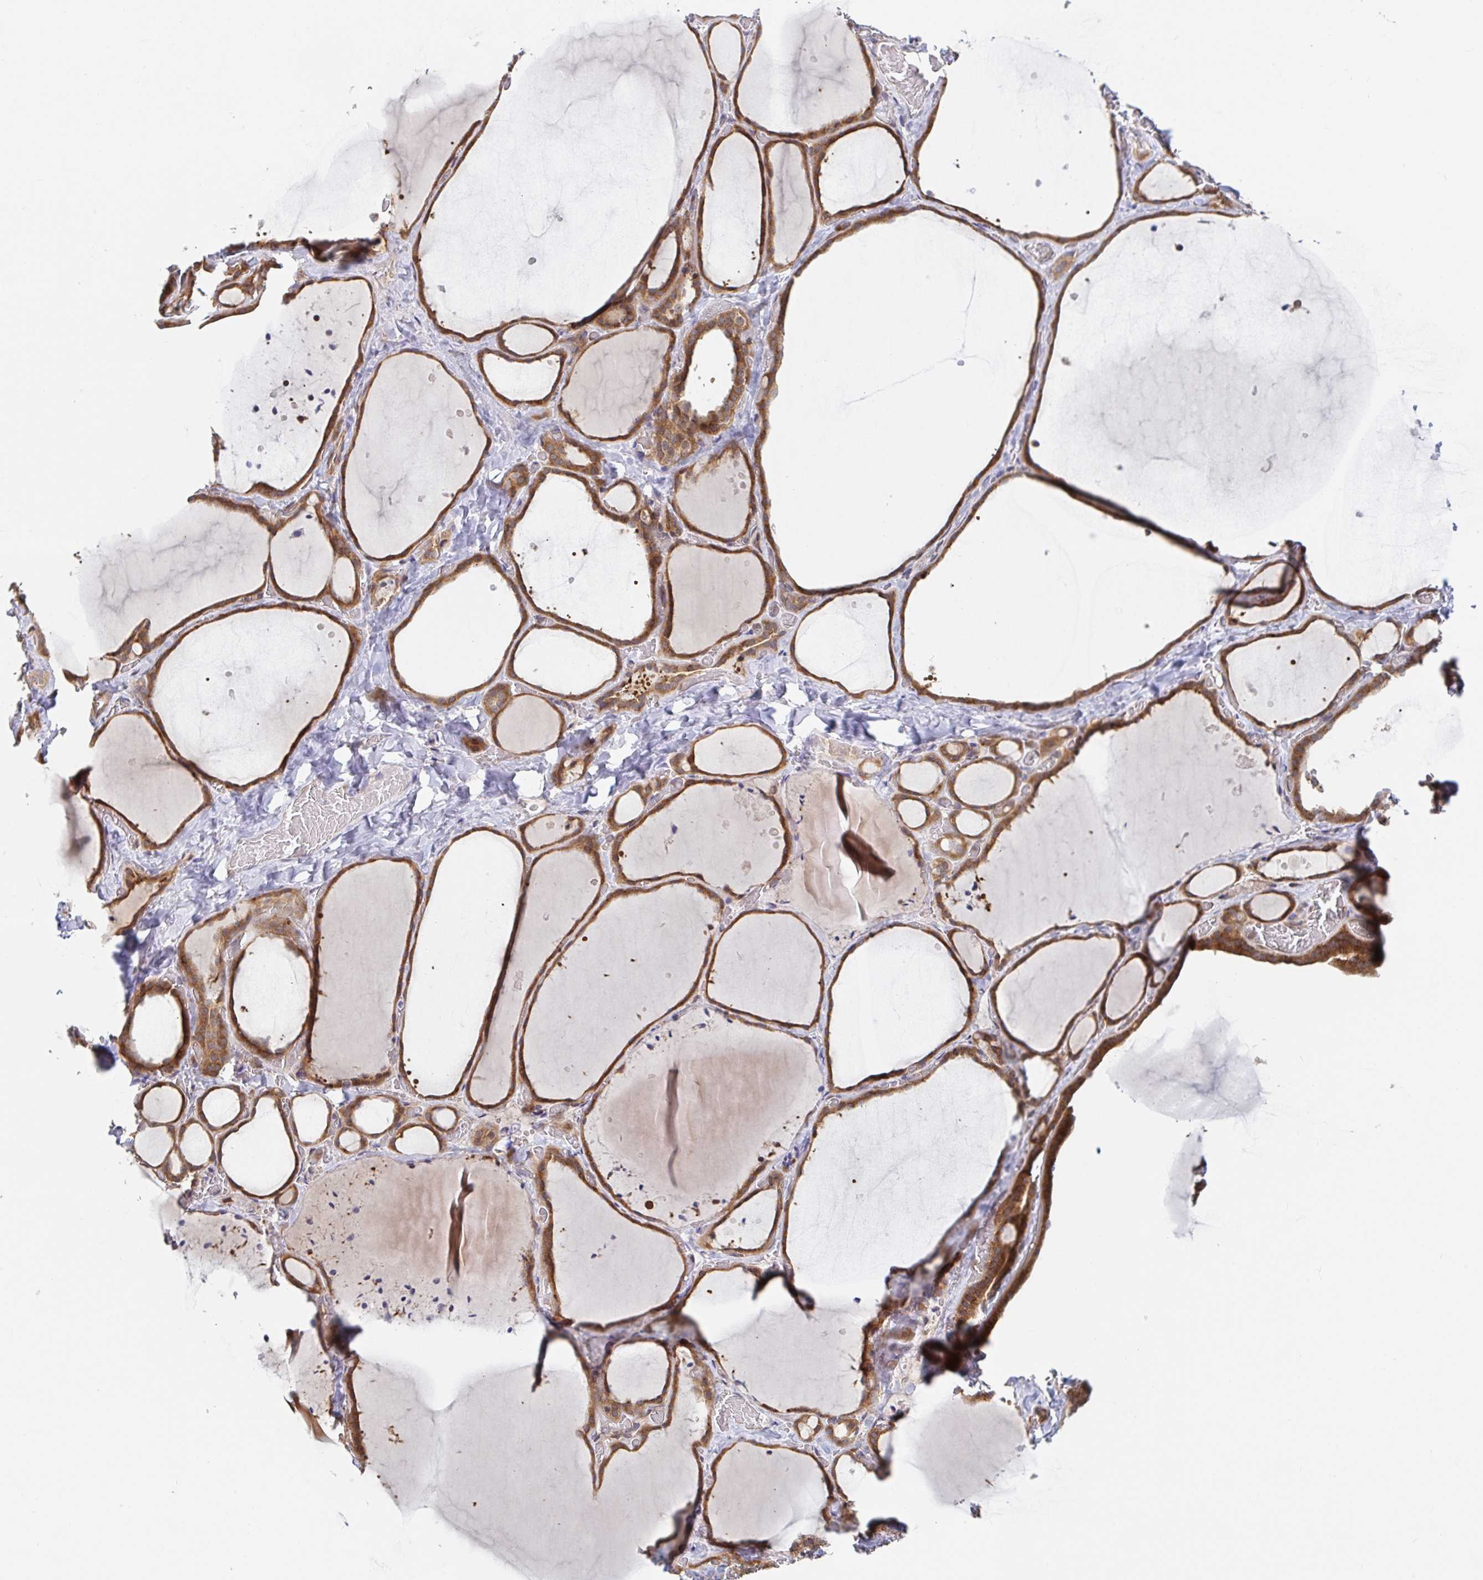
{"staining": {"intensity": "moderate", "quantity": ">75%", "location": "cytoplasmic/membranous"}, "tissue": "thyroid gland", "cell_type": "Glandular cells", "image_type": "normal", "snomed": [{"axis": "morphology", "description": "Normal tissue, NOS"}, {"axis": "topography", "description": "Thyroid gland"}], "caption": "Glandular cells show medium levels of moderate cytoplasmic/membranous staining in about >75% of cells in benign human thyroid gland. (DAB IHC with brightfield microscopy, high magnification).", "gene": "LARP1", "patient": {"sex": "female", "age": 36}}